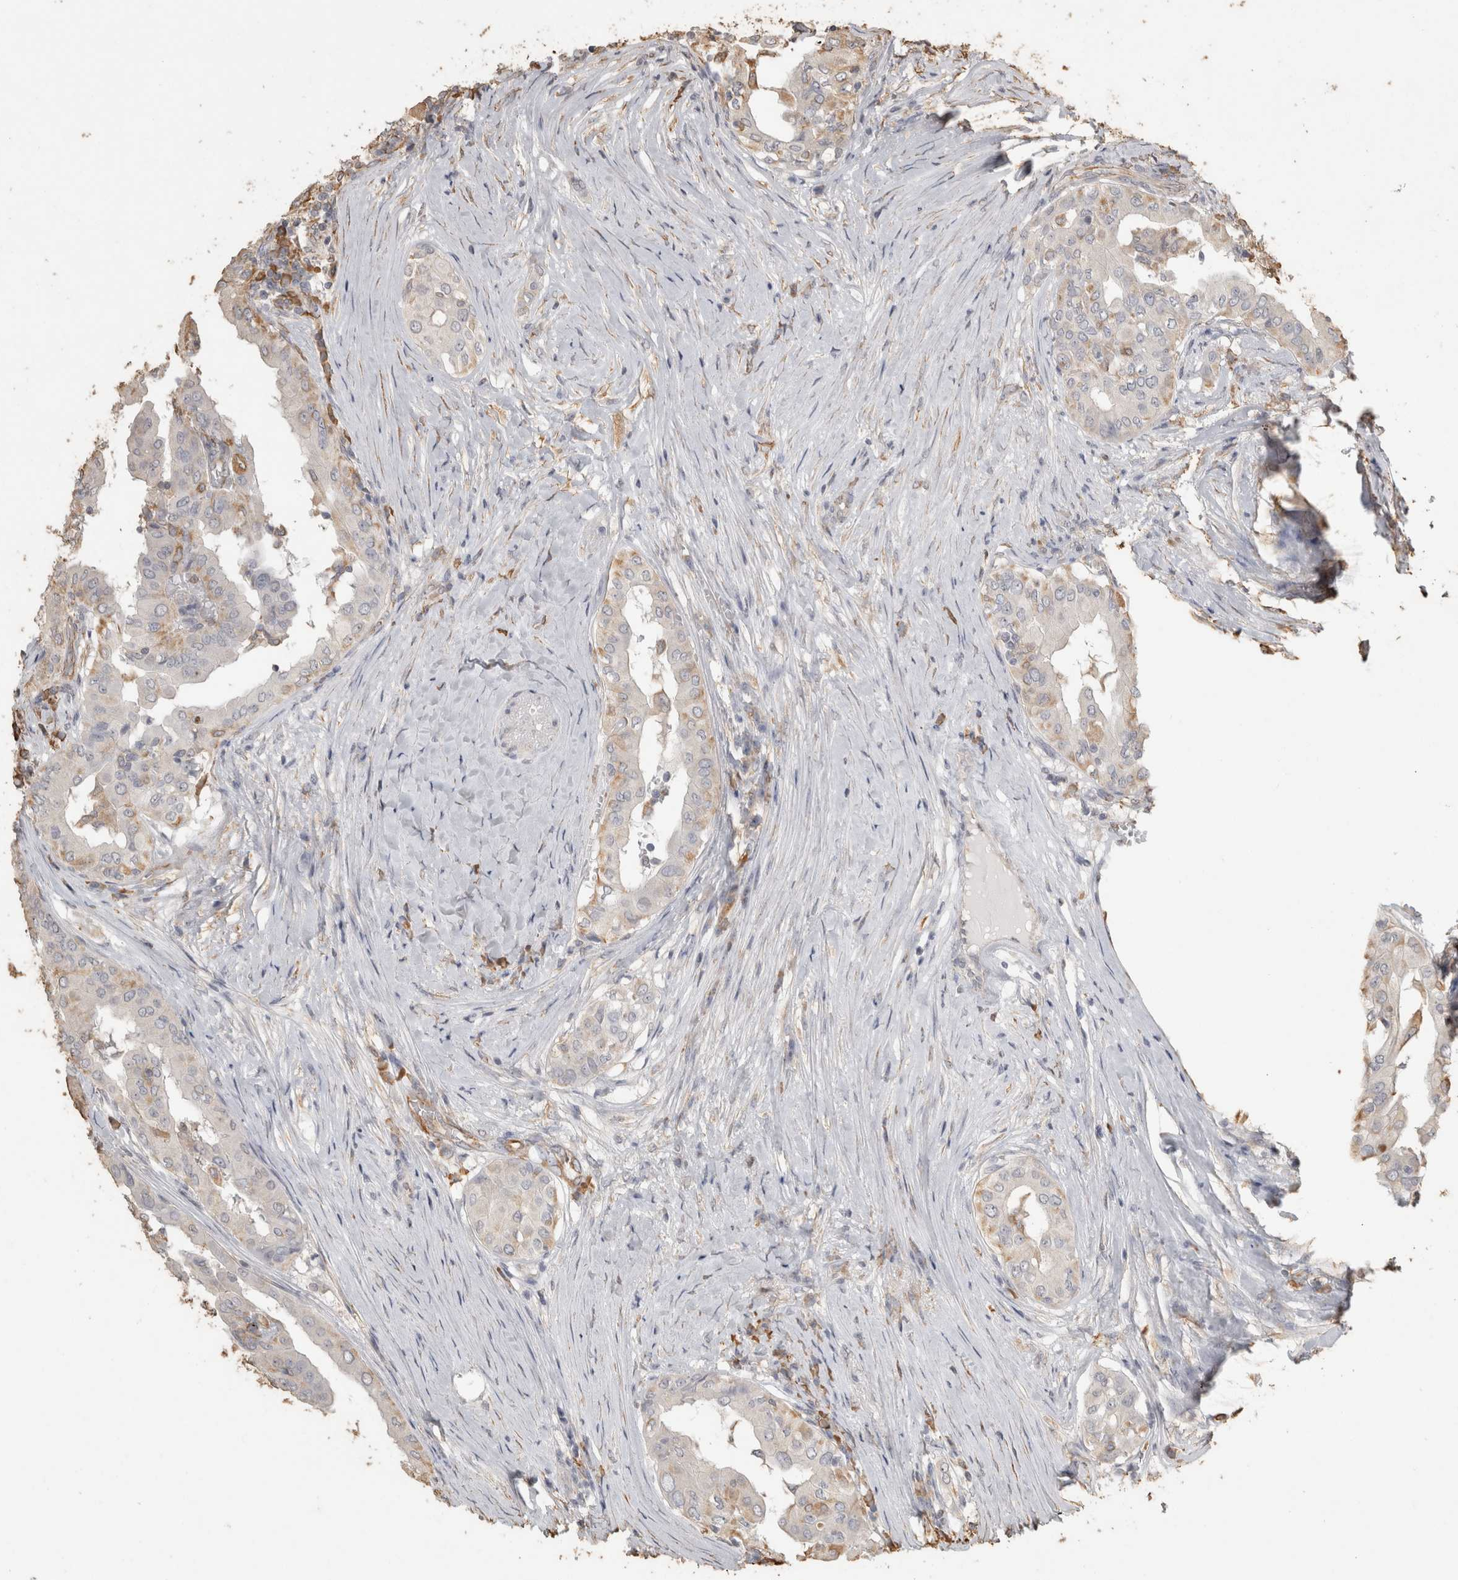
{"staining": {"intensity": "negative", "quantity": "none", "location": "none"}, "tissue": "thyroid cancer", "cell_type": "Tumor cells", "image_type": "cancer", "snomed": [{"axis": "morphology", "description": "Papillary adenocarcinoma, NOS"}, {"axis": "topography", "description": "Thyroid gland"}], "caption": "High magnification brightfield microscopy of thyroid cancer (papillary adenocarcinoma) stained with DAB (brown) and counterstained with hematoxylin (blue): tumor cells show no significant positivity.", "gene": "REPS2", "patient": {"sex": "male", "age": 33}}